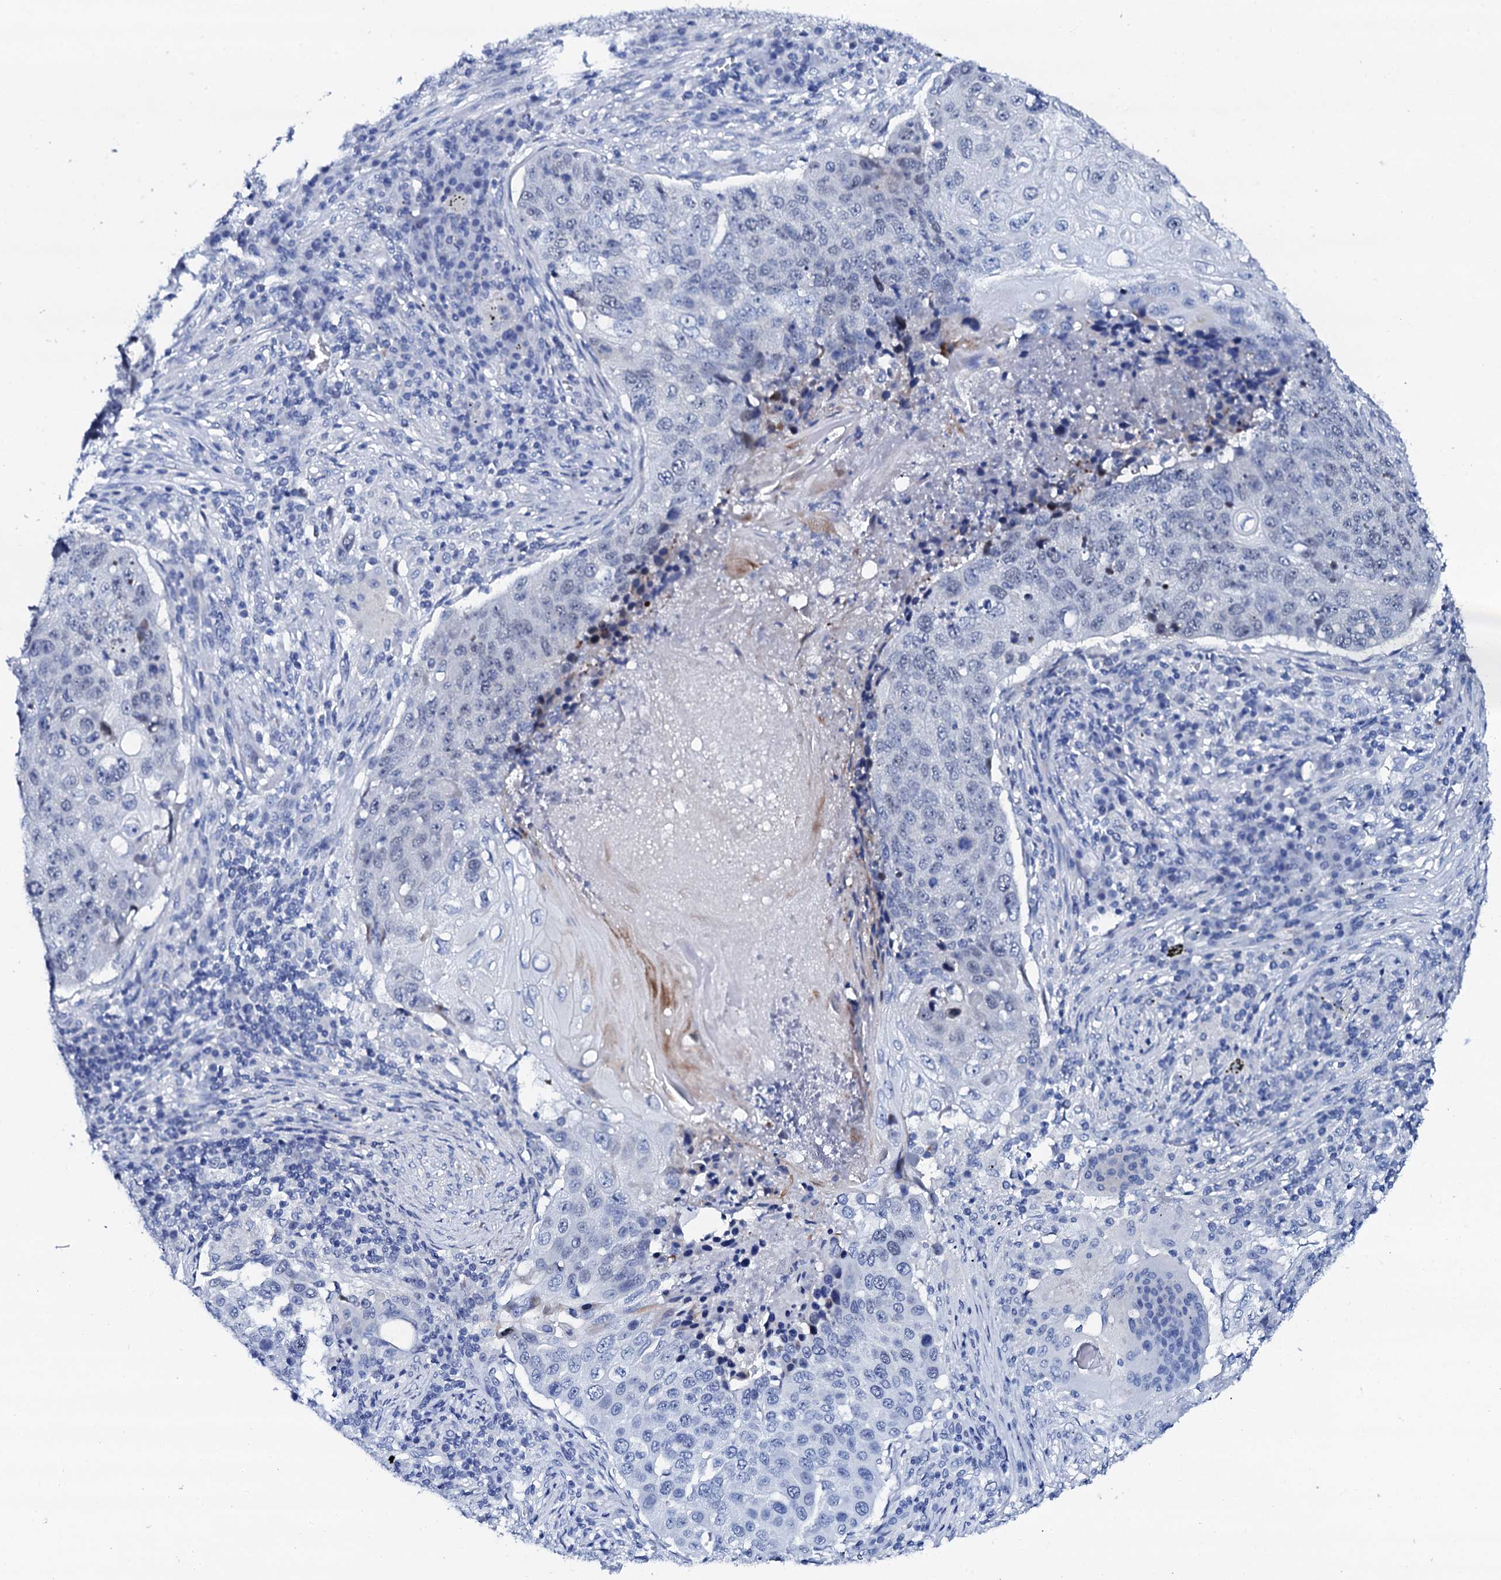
{"staining": {"intensity": "weak", "quantity": "<25%", "location": "nuclear"}, "tissue": "lung cancer", "cell_type": "Tumor cells", "image_type": "cancer", "snomed": [{"axis": "morphology", "description": "Squamous cell carcinoma, NOS"}, {"axis": "topography", "description": "Lung"}], "caption": "Photomicrograph shows no protein positivity in tumor cells of squamous cell carcinoma (lung) tissue.", "gene": "NUDT13", "patient": {"sex": "female", "age": 63}}